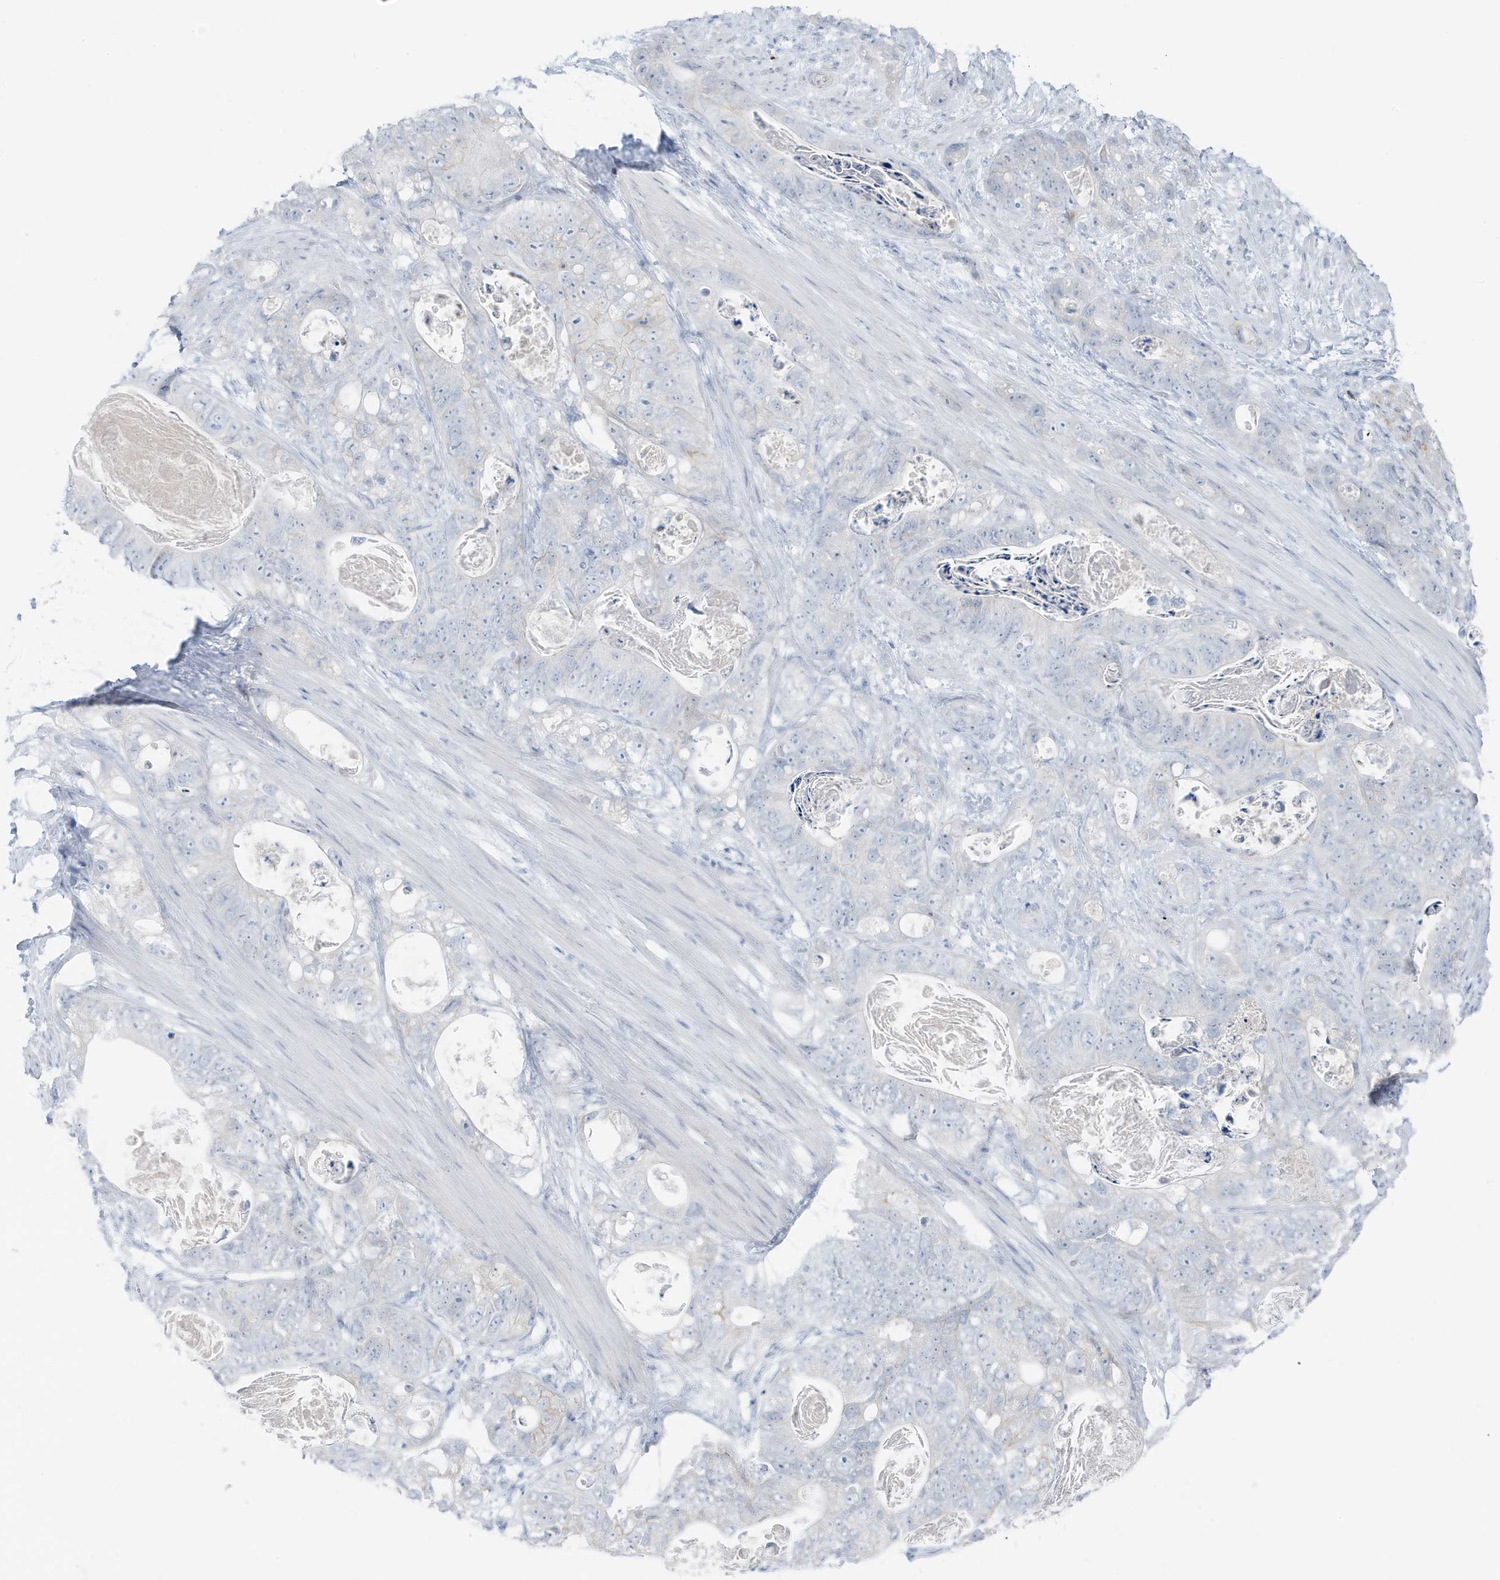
{"staining": {"intensity": "negative", "quantity": "none", "location": "none"}, "tissue": "stomach cancer", "cell_type": "Tumor cells", "image_type": "cancer", "snomed": [{"axis": "morphology", "description": "Normal tissue, NOS"}, {"axis": "morphology", "description": "Adenocarcinoma, NOS"}, {"axis": "topography", "description": "Stomach"}], "caption": "This is an IHC photomicrograph of stomach adenocarcinoma. There is no expression in tumor cells.", "gene": "ZFP64", "patient": {"sex": "female", "age": 89}}